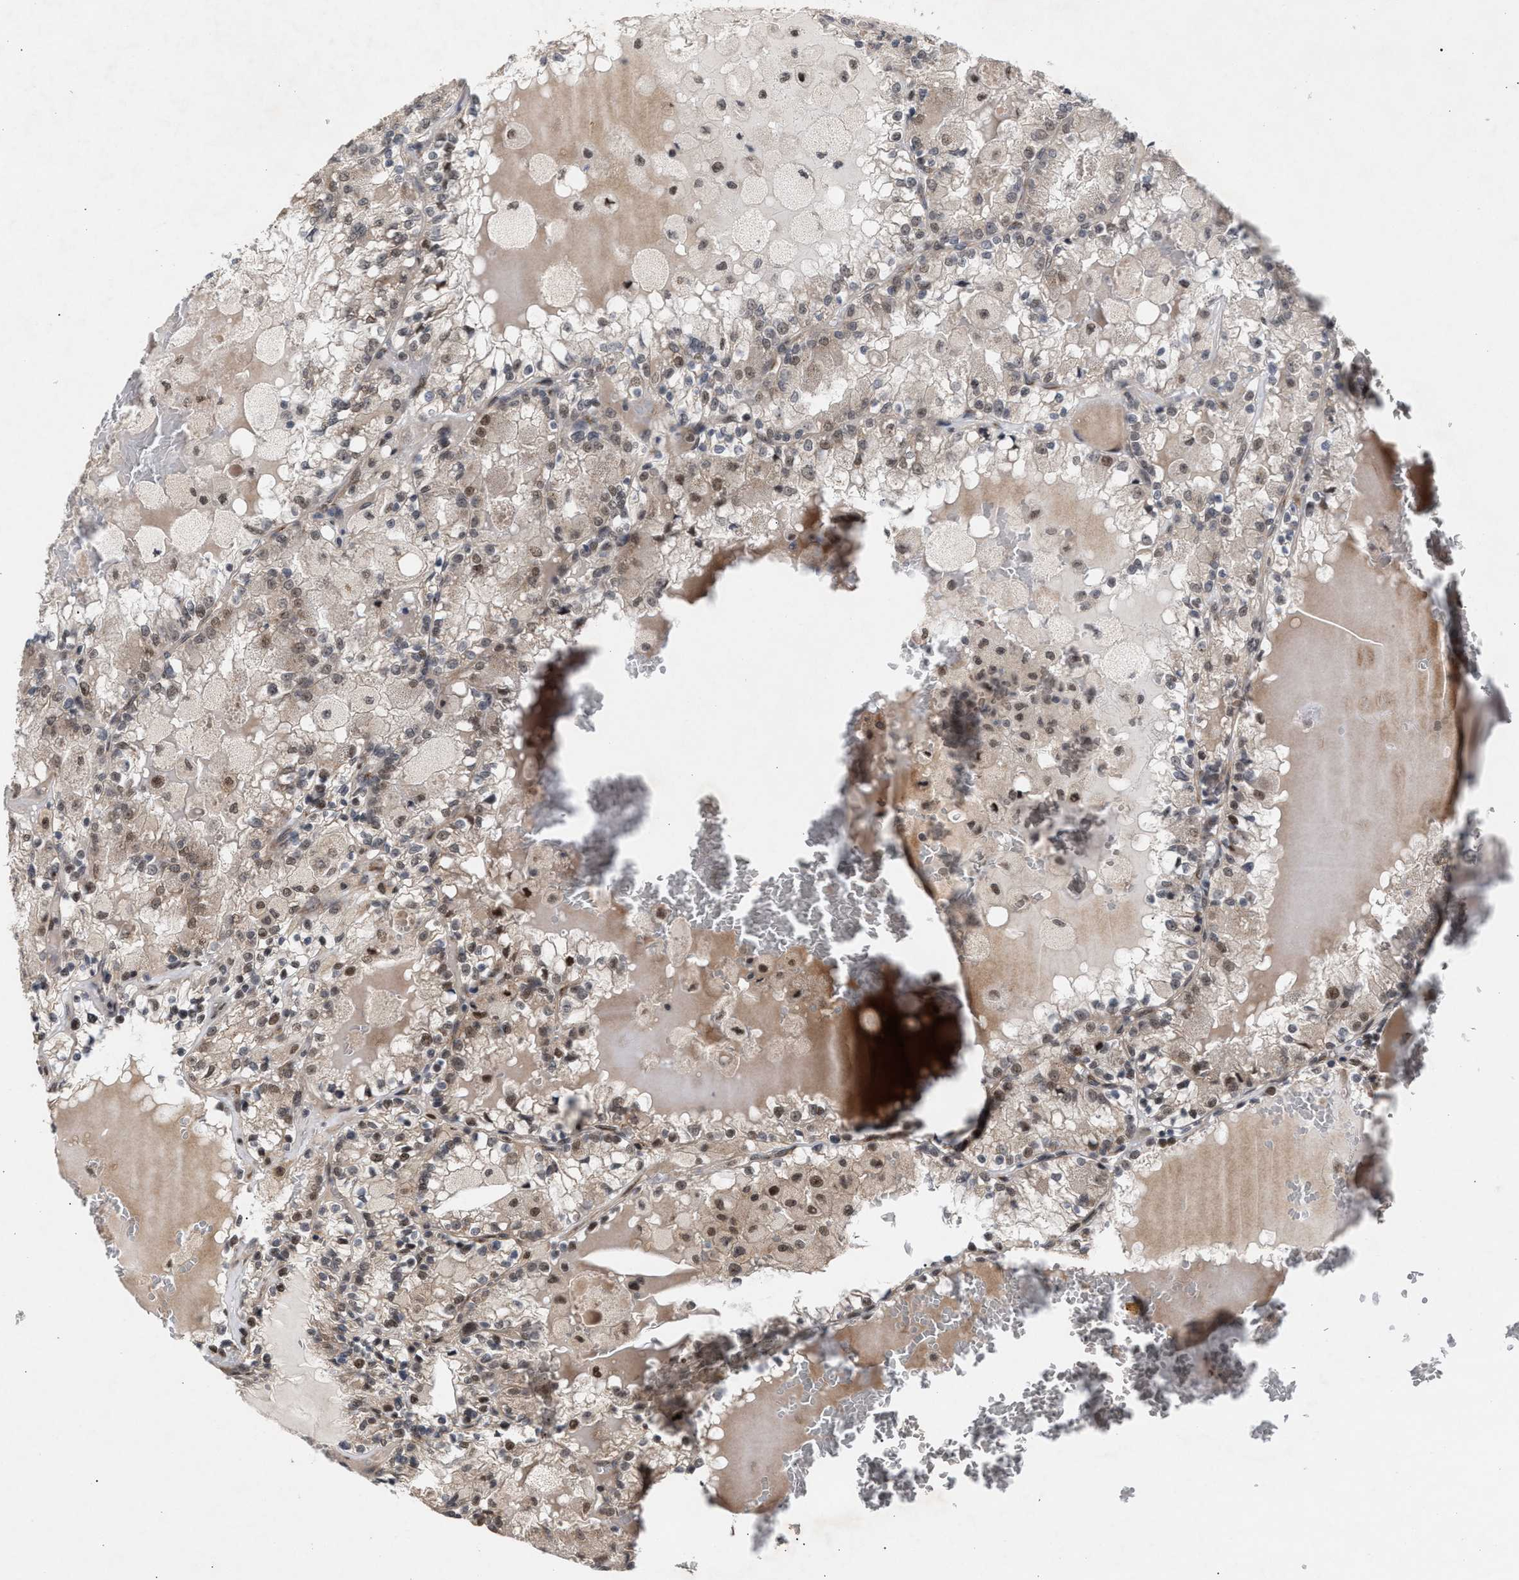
{"staining": {"intensity": "weak", "quantity": "25%-75%", "location": "cytoplasmic/membranous,nuclear"}, "tissue": "renal cancer", "cell_type": "Tumor cells", "image_type": "cancer", "snomed": [{"axis": "morphology", "description": "Adenocarcinoma, NOS"}, {"axis": "topography", "description": "Kidney"}], "caption": "A brown stain highlights weak cytoplasmic/membranous and nuclear expression of a protein in human renal cancer tumor cells.", "gene": "MKNK2", "patient": {"sex": "female", "age": 56}}